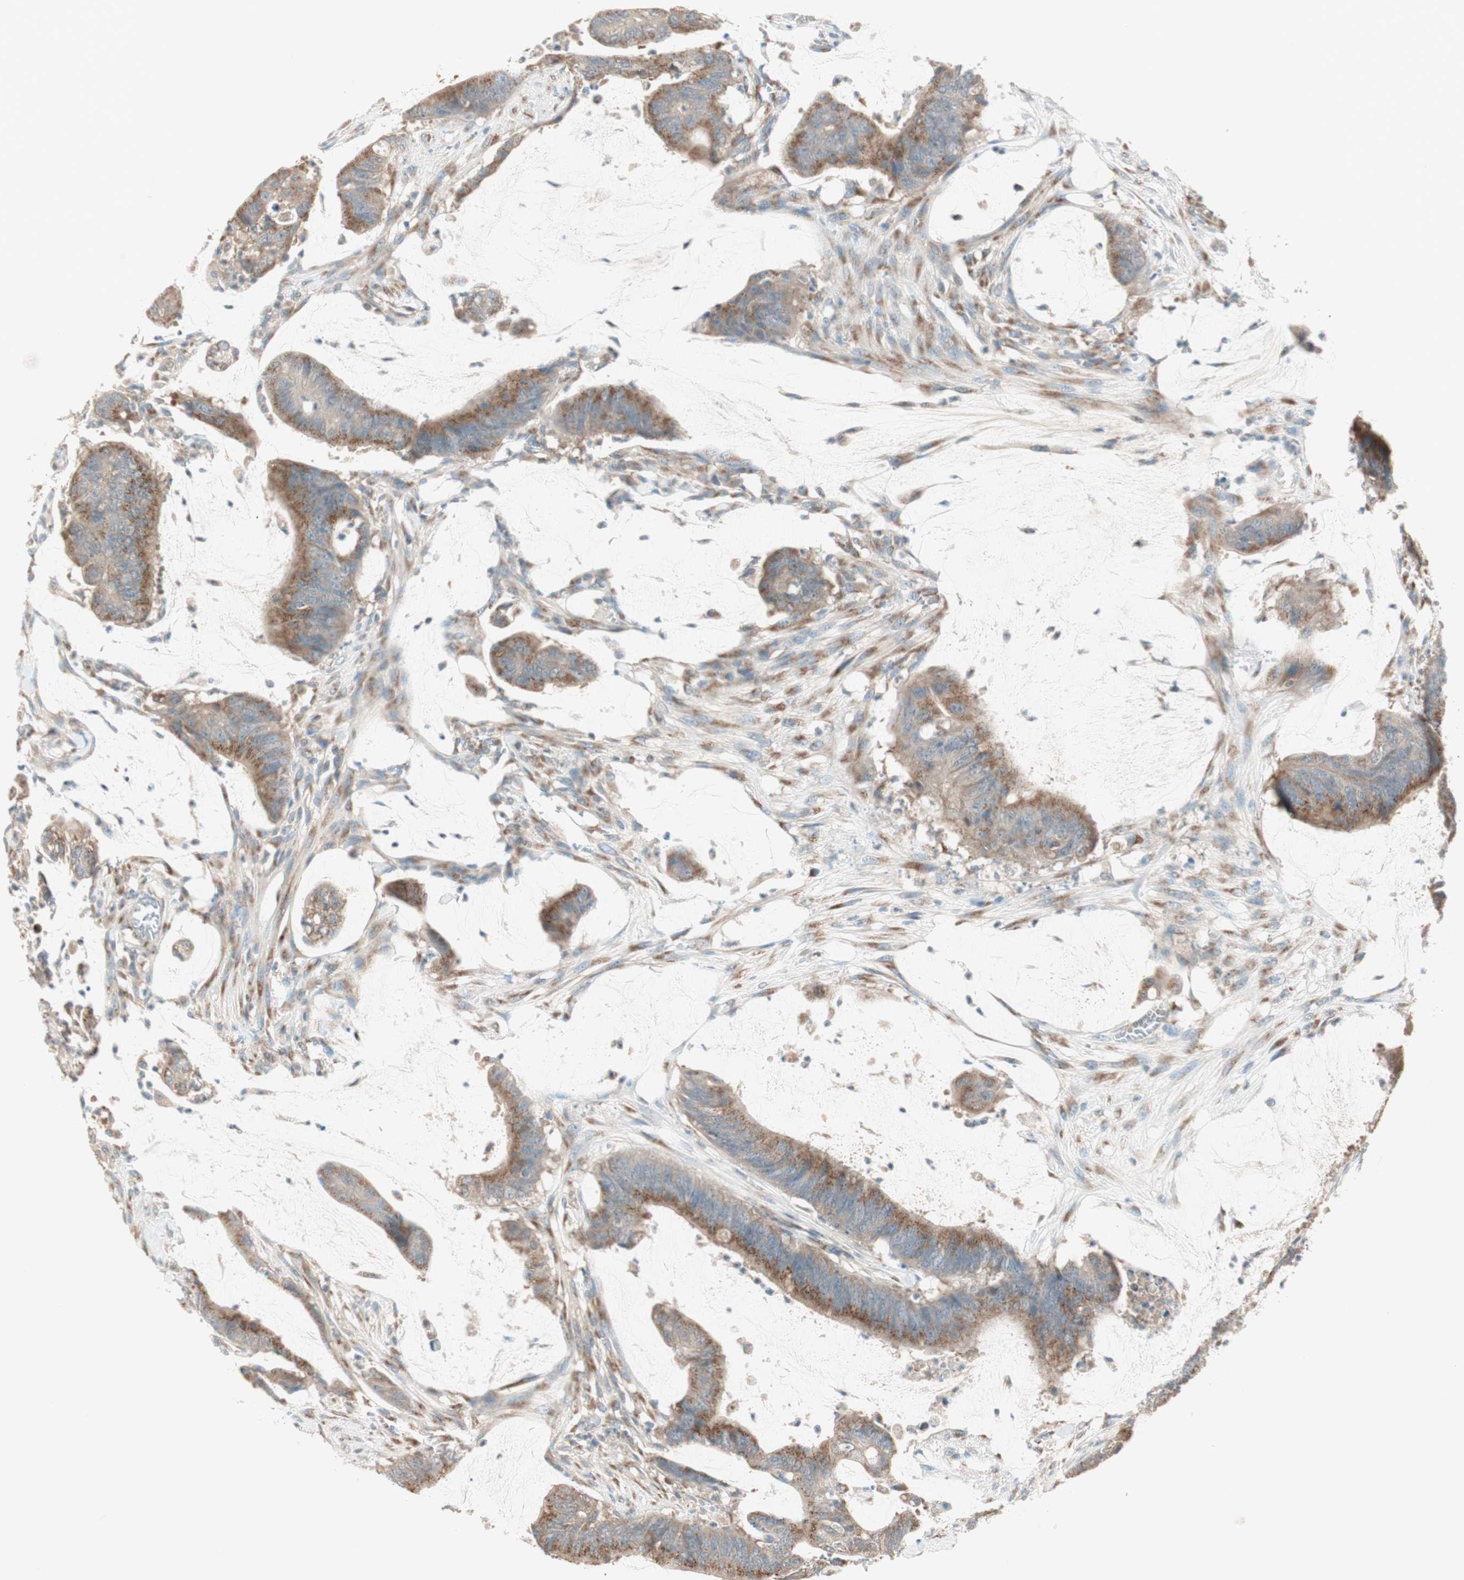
{"staining": {"intensity": "moderate", "quantity": ">75%", "location": "cytoplasmic/membranous"}, "tissue": "colorectal cancer", "cell_type": "Tumor cells", "image_type": "cancer", "snomed": [{"axis": "morphology", "description": "Adenocarcinoma, NOS"}, {"axis": "topography", "description": "Rectum"}], "caption": "Tumor cells reveal moderate cytoplasmic/membranous staining in approximately >75% of cells in adenocarcinoma (colorectal). Nuclei are stained in blue.", "gene": "SEC16A", "patient": {"sex": "female", "age": 66}}